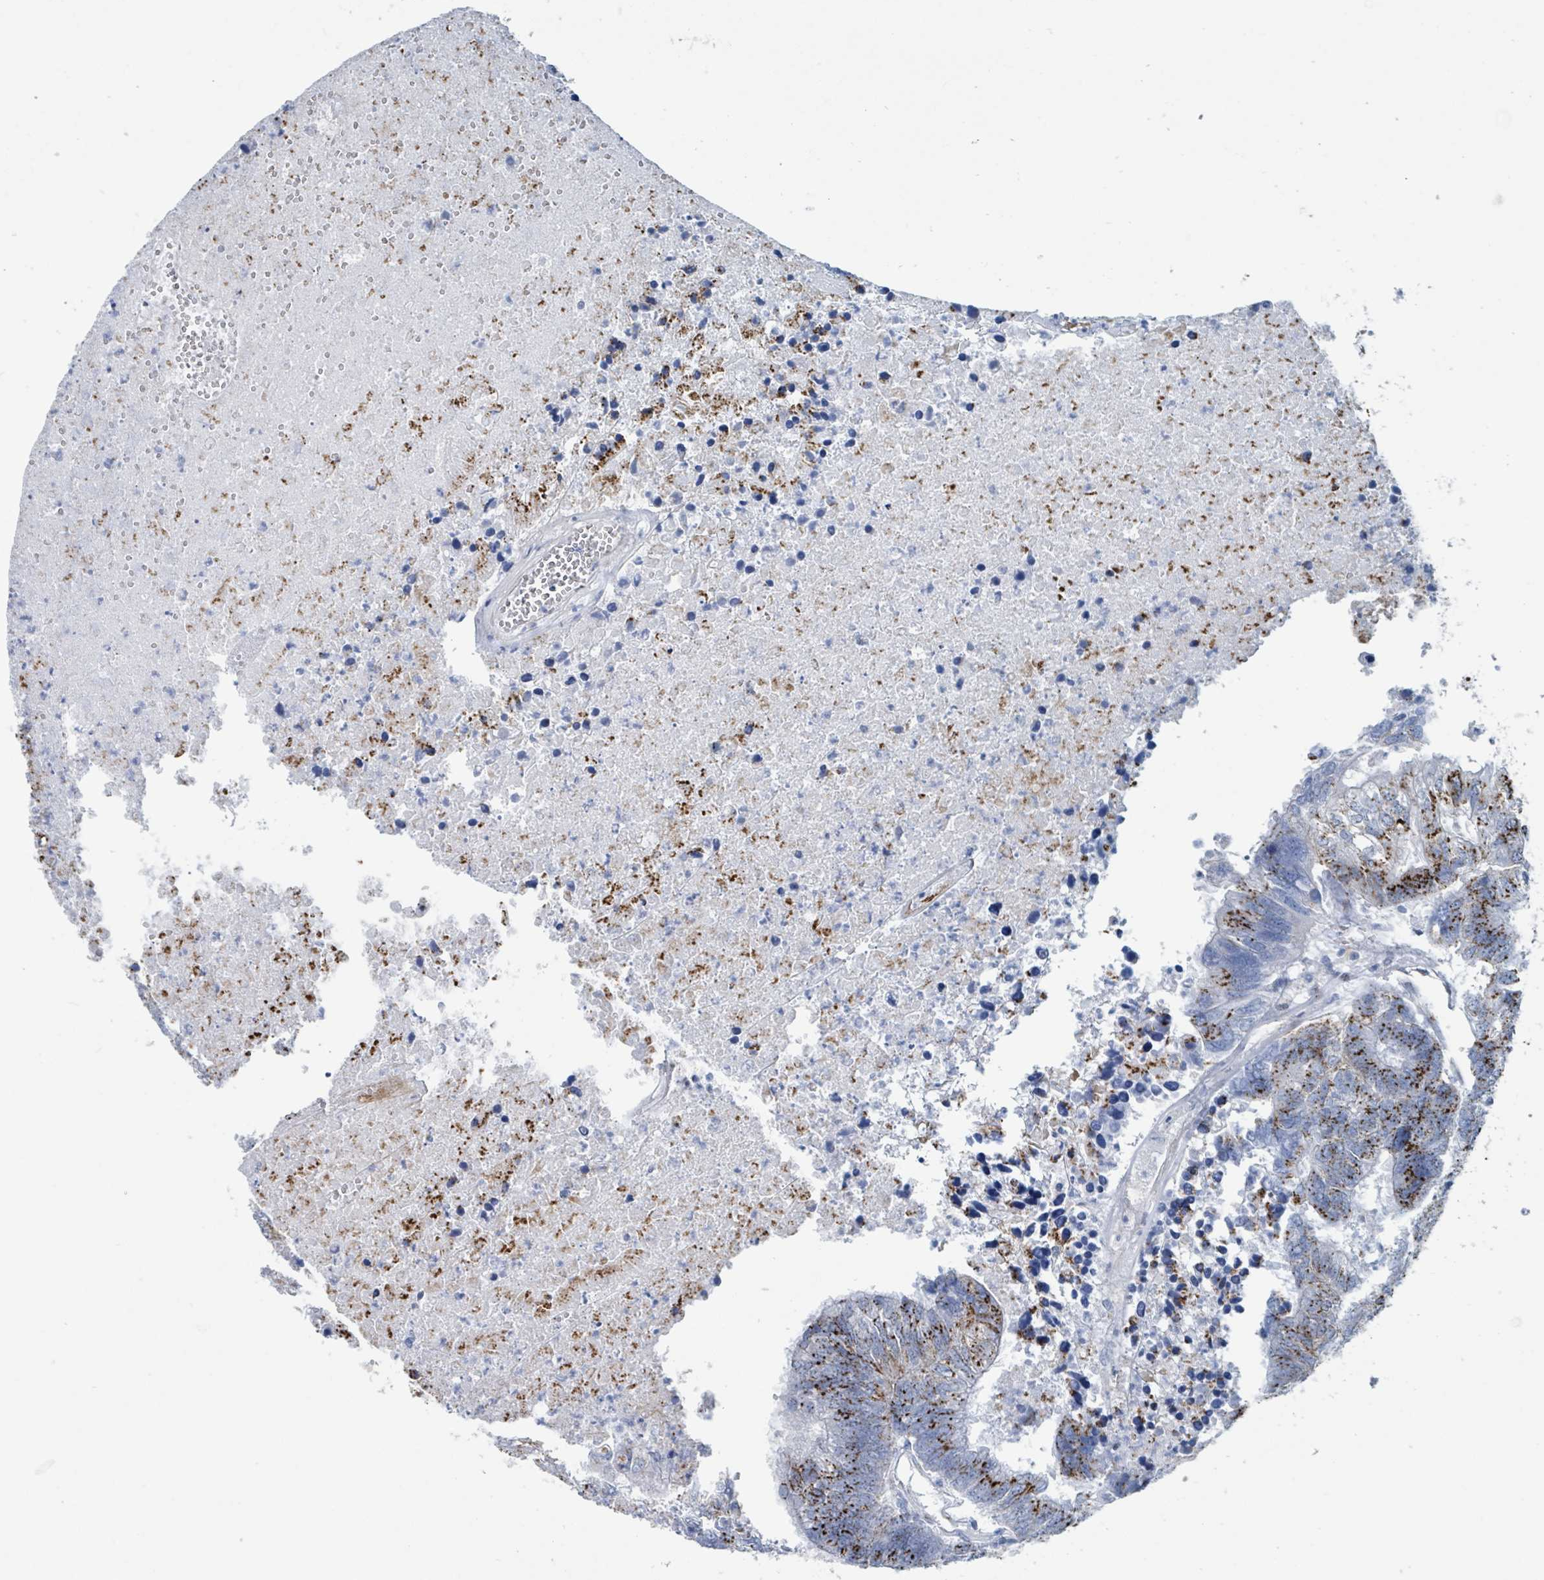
{"staining": {"intensity": "strong", "quantity": "25%-75%", "location": "cytoplasmic/membranous"}, "tissue": "colorectal cancer", "cell_type": "Tumor cells", "image_type": "cancer", "snomed": [{"axis": "morphology", "description": "Adenocarcinoma, NOS"}, {"axis": "topography", "description": "Colon"}], "caption": "Adenocarcinoma (colorectal) stained with immunohistochemistry (IHC) exhibits strong cytoplasmic/membranous positivity in about 25%-75% of tumor cells.", "gene": "DCAF5", "patient": {"sex": "female", "age": 48}}